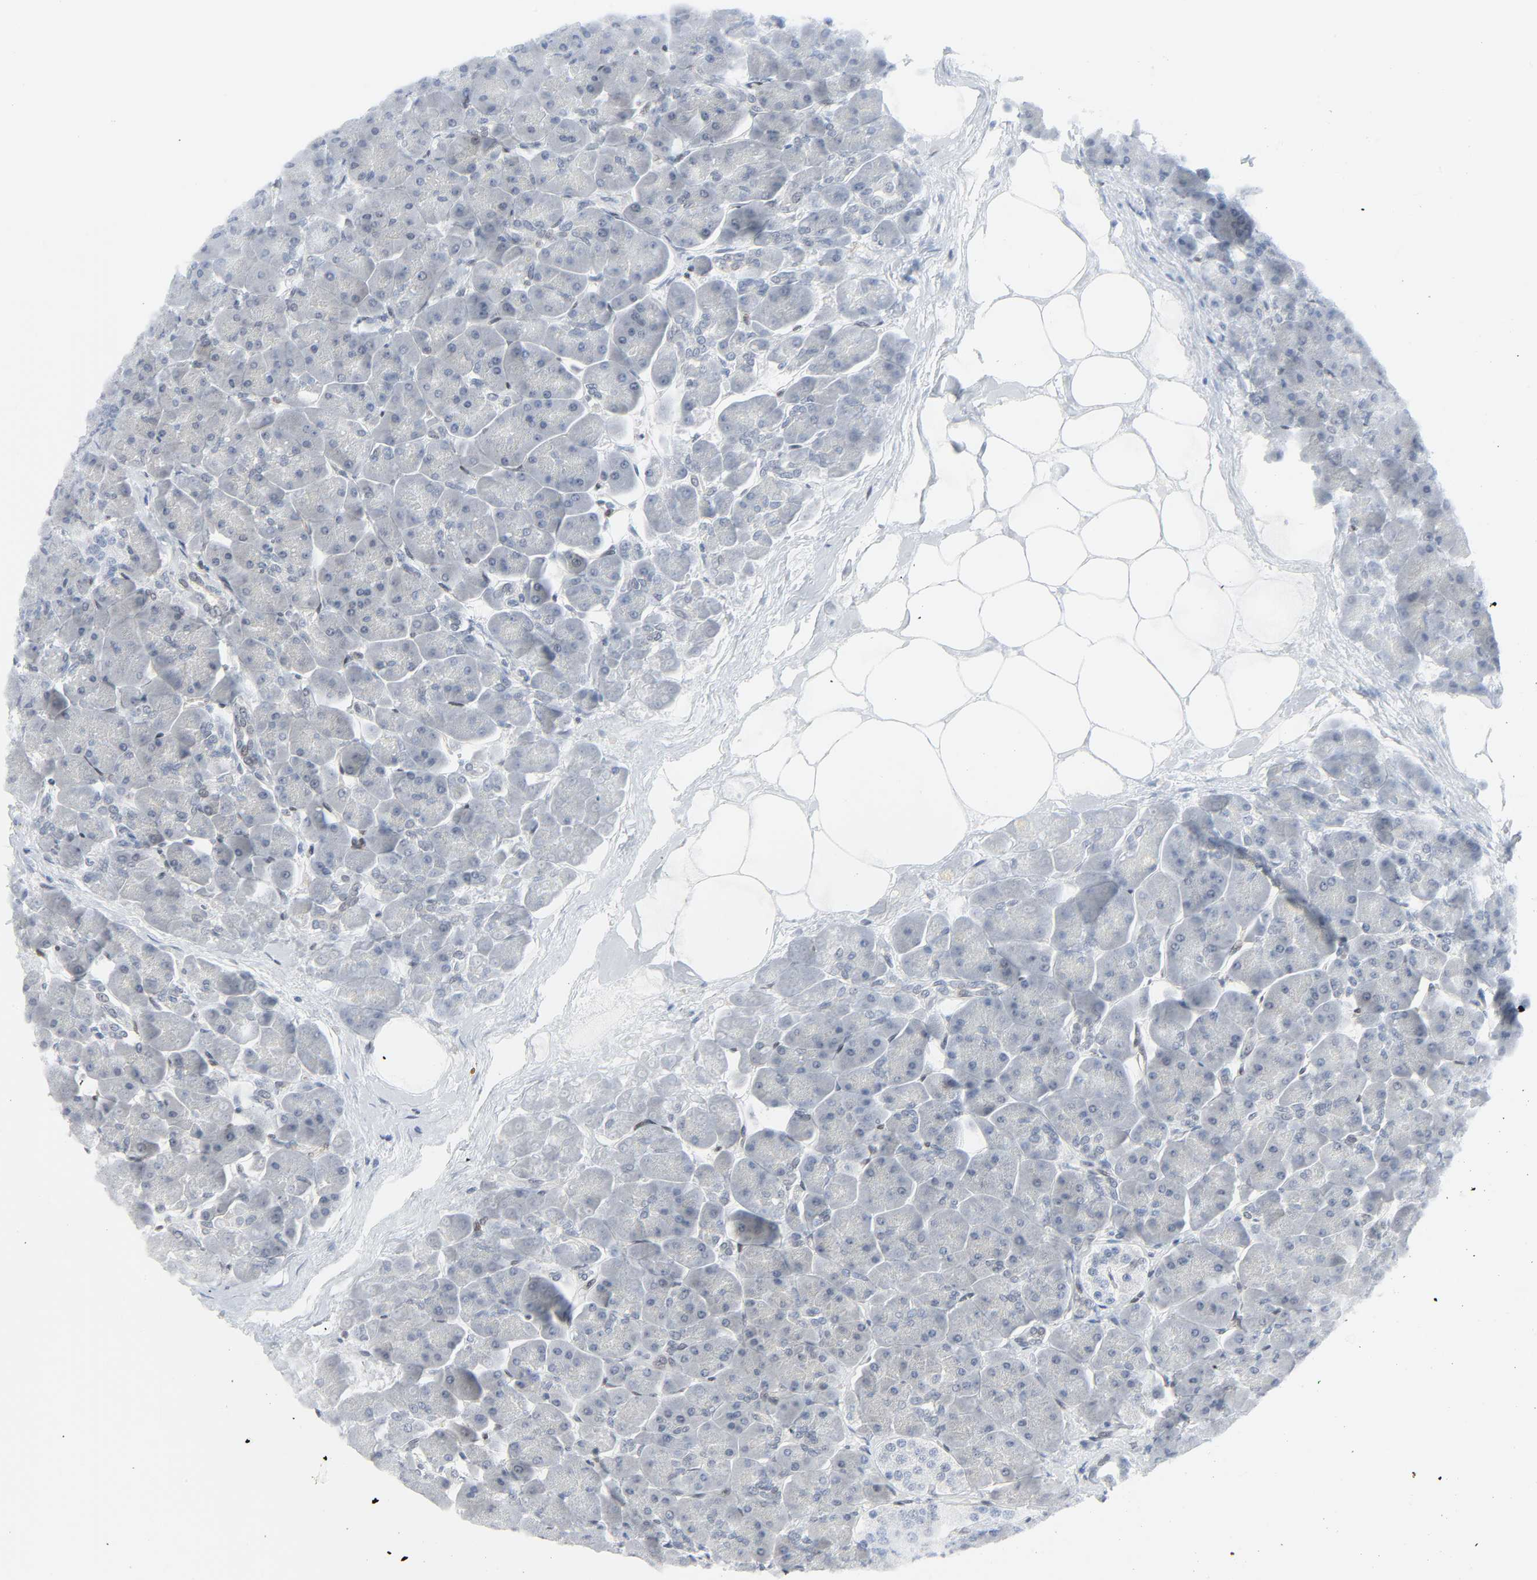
{"staining": {"intensity": "negative", "quantity": "none", "location": "none"}, "tissue": "pancreas", "cell_type": "Exocrine glandular cells", "image_type": "normal", "snomed": [{"axis": "morphology", "description": "Normal tissue, NOS"}, {"axis": "topography", "description": "Pancreas"}], "caption": "Immunohistochemistry image of normal pancreas stained for a protein (brown), which exhibits no positivity in exocrine glandular cells.", "gene": "ZBTB16", "patient": {"sex": "male", "age": 66}}